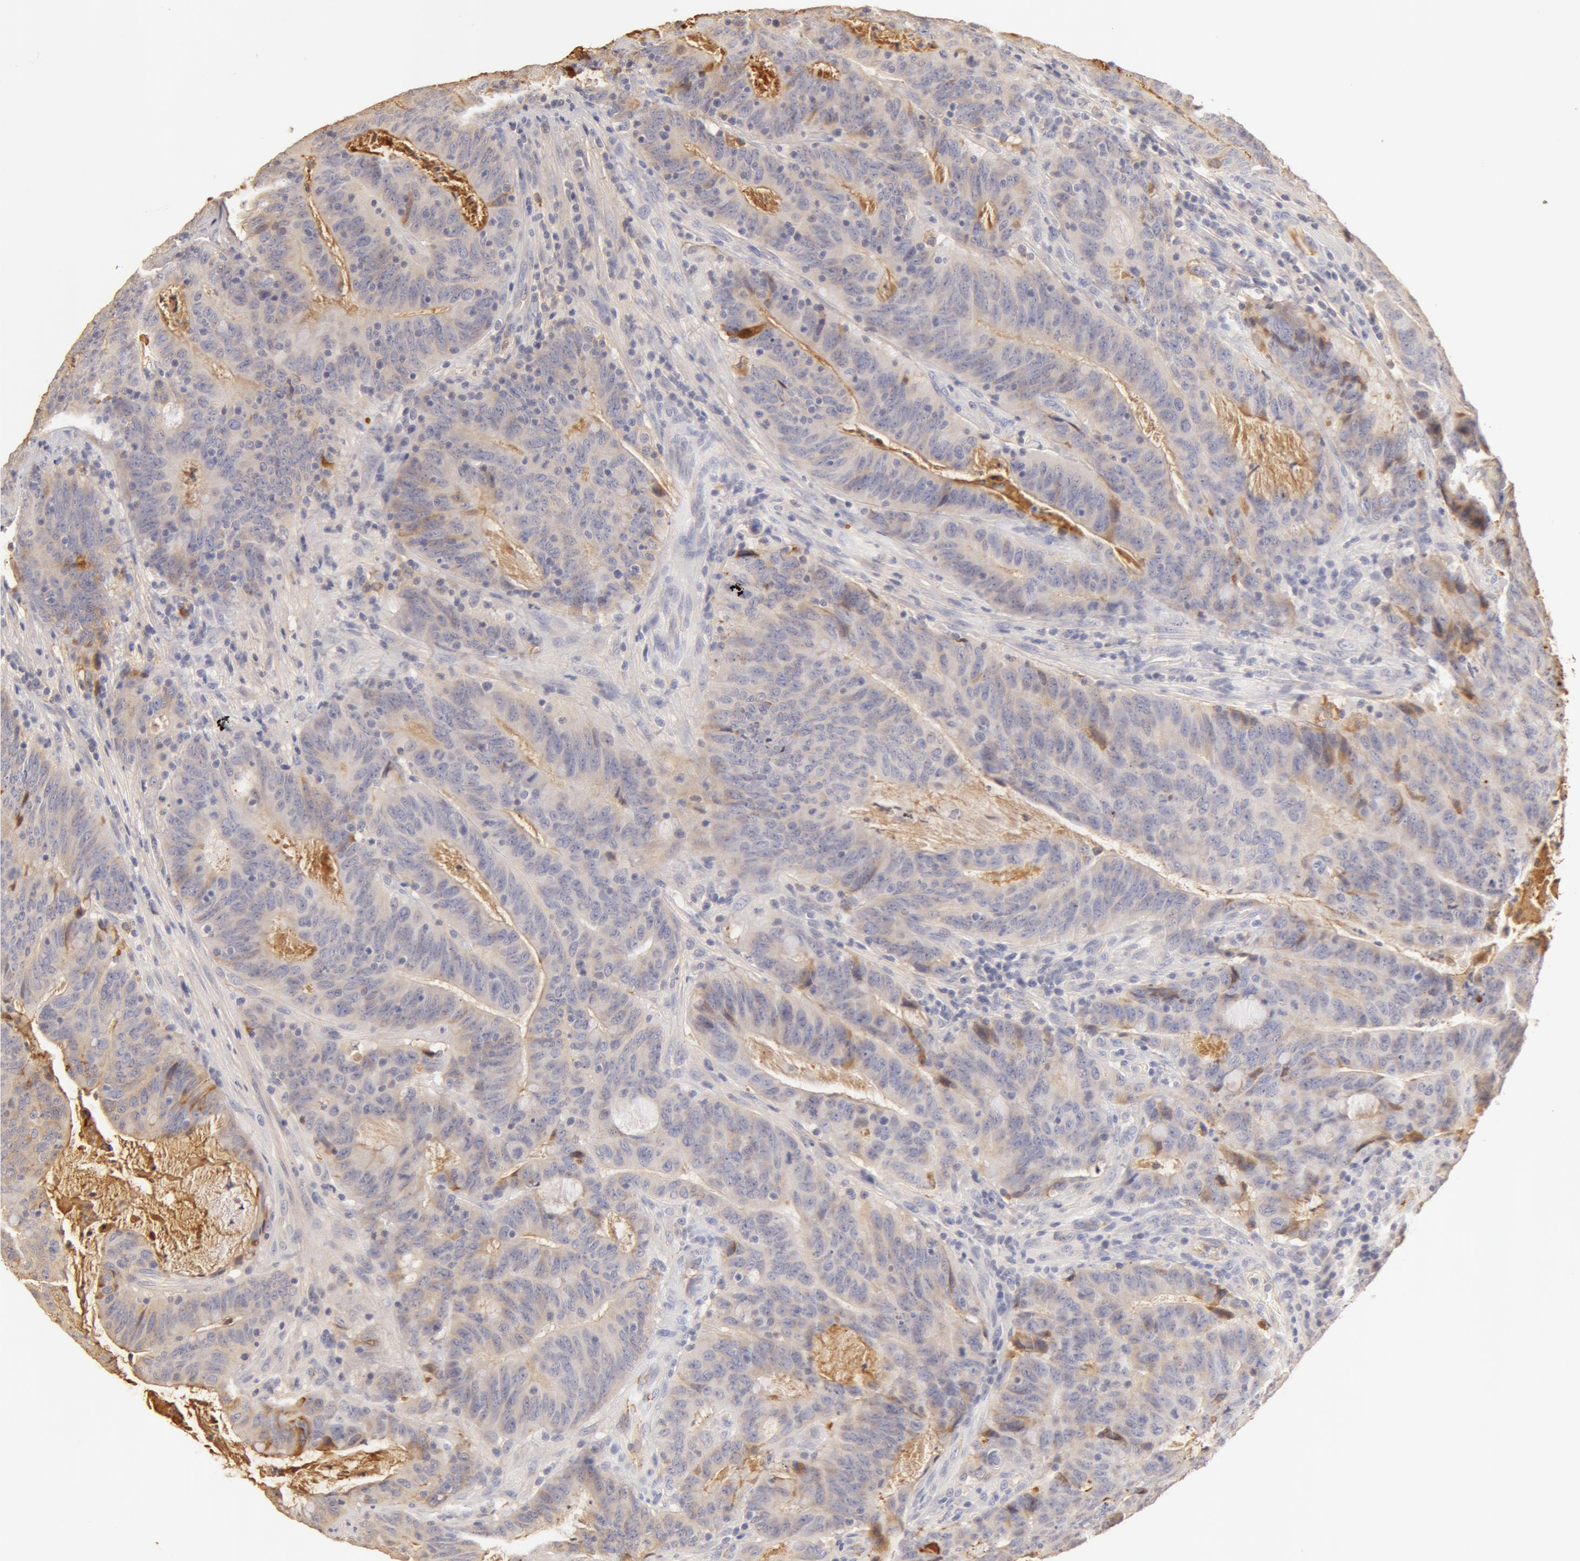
{"staining": {"intensity": "weak", "quantity": ">75%", "location": "cytoplasmic/membranous"}, "tissue": "colorectal cancer", "cell_type": "Tumor cells", "image_type": "cancer", "snomed": [{"axis": "morphology", "description": "Adenocarcinoma, NOS"}, {"axis": "topography", "description": "Colon"}], "caption": "An image of adenocarcinoma (colorectal) stained for a protein shows weak cytoplasmic/membranous brown staining in tumor cells.", "gene": "TF", "patient": {"sex": "male", "age": 54}}